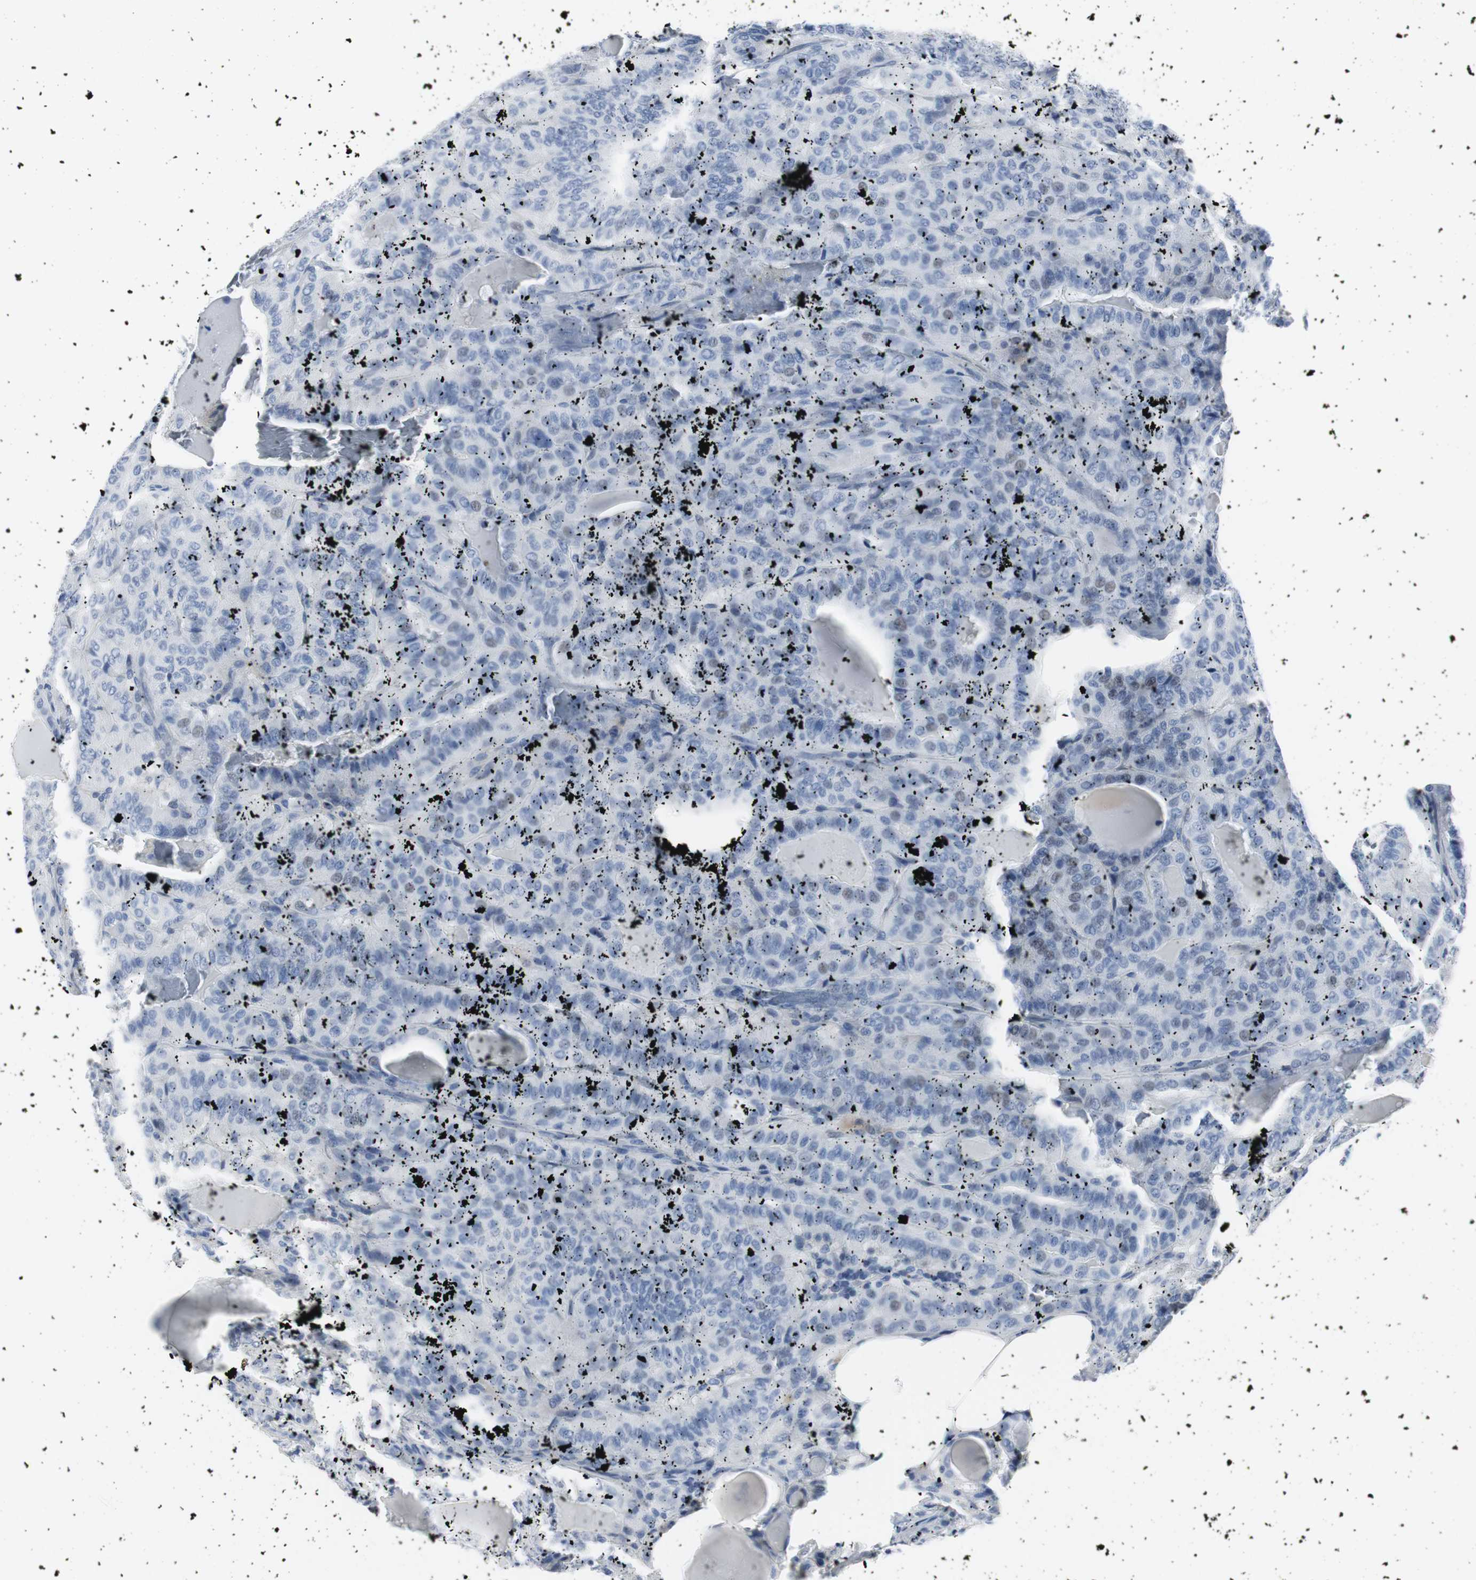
{"staining": {"intensity": "negative", "quantity": "none", "location": "none"}, "tissue": "thyroid cancer", "cell_type": "Tumor cells", "image_type": "cancer", "snomed": [{"axis": "morphology", "description": "Papillary adenocarcinoma, NOS"}, {"axis": "topography", "description": "Thyroid gland"}], "caption": "Histopathology image shows no protein staining in tumor cells of thyroid papillary adenocarcinoma tissue. (DAB immunohistochemistry visualized using brightfield microscopy, high magnification).", "gene": "GAP43", "patient": {"sex": "male", "age": 77}}